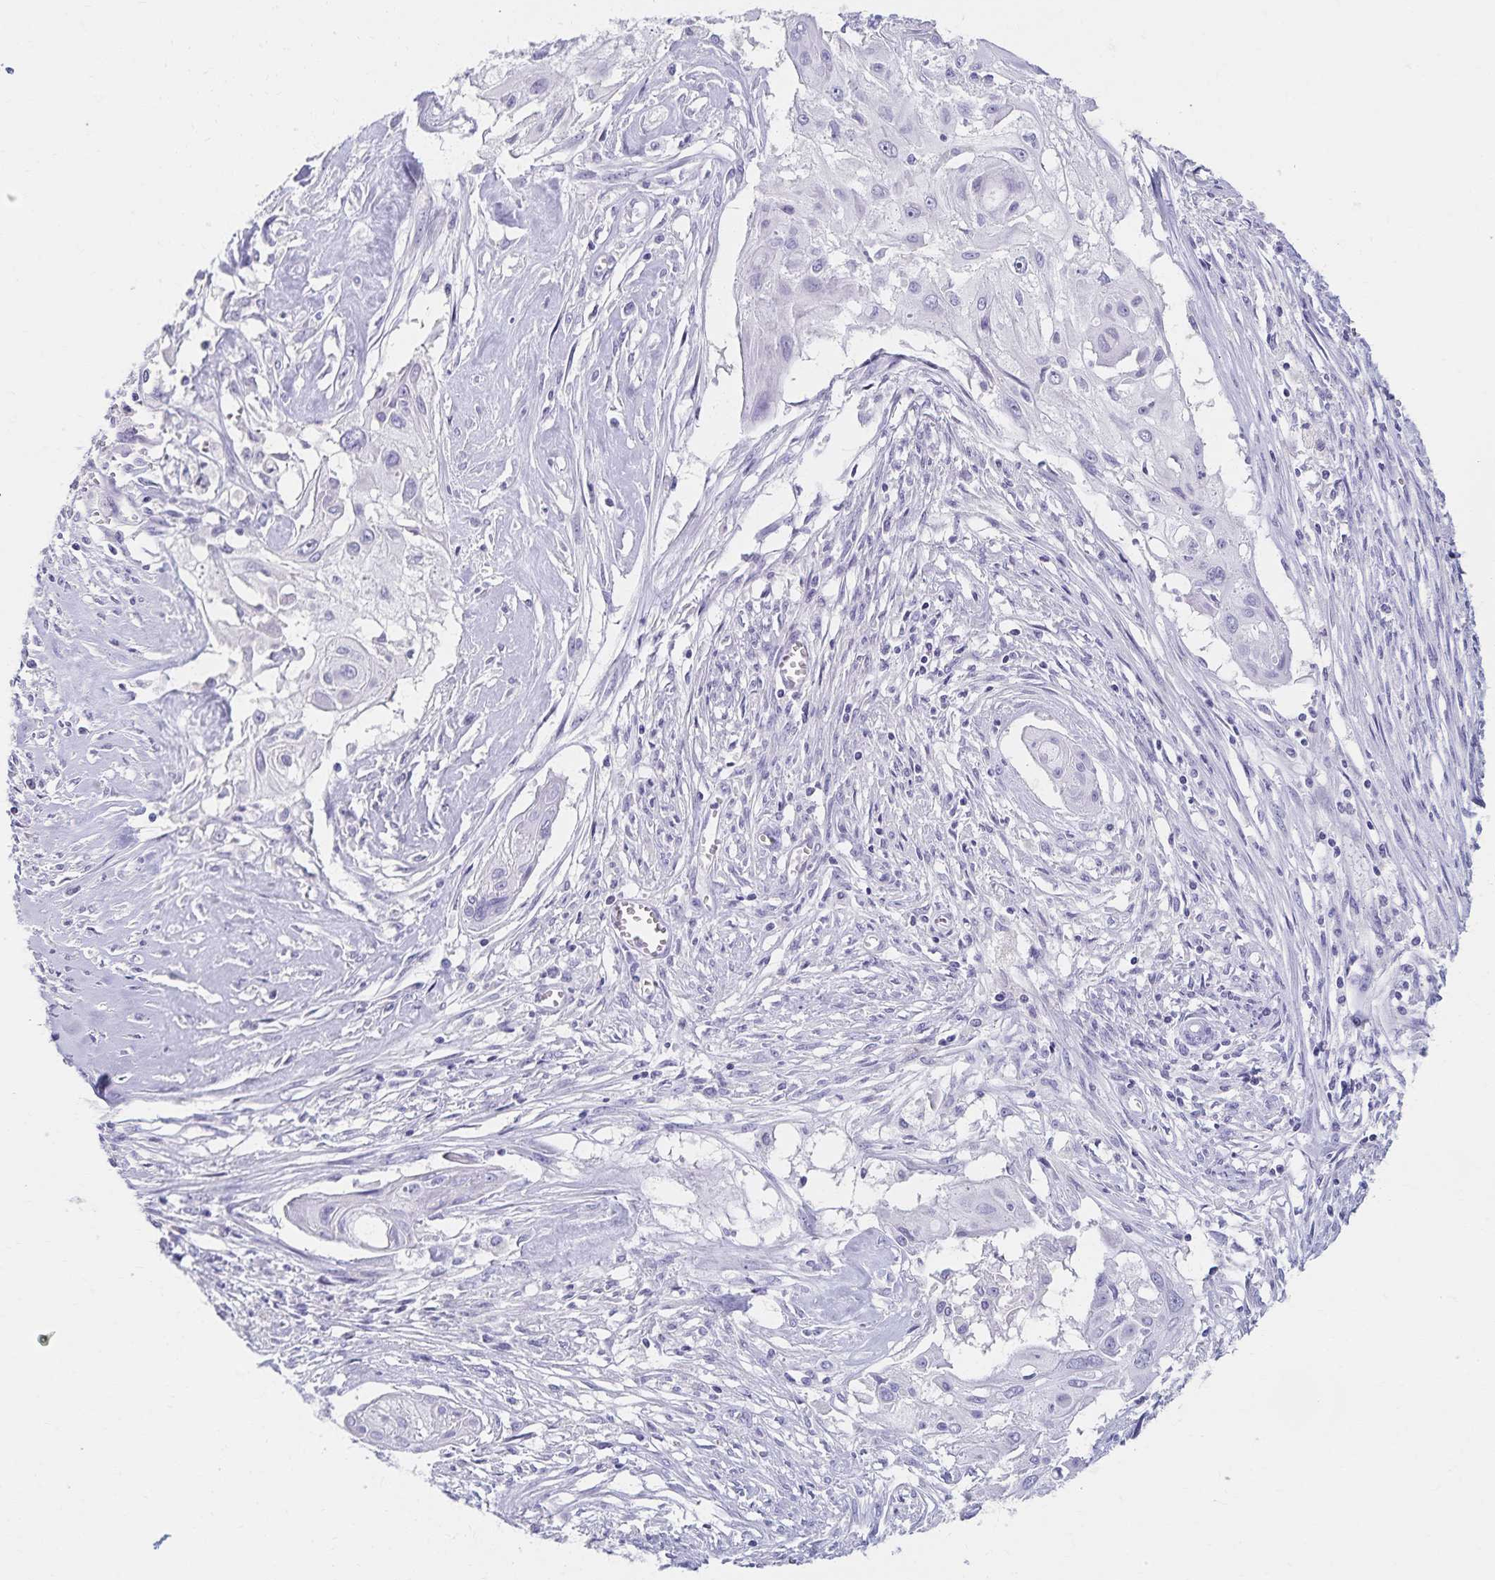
{"staining": {"intensity": "negative", "quantity": "none", "location": "none"}, "tissue": "cervical cancer", "cell_type": "Tumor cells", "image_type": "cancer", "snomed": [{"axis": "morphology", "description": "Squamous cell carcinoma, NOS"}, {"axis": "topography", "description": "Cervix"}], "caption": "There is no significant staining in tumor cells of cervical squamous cell carcinoma.", "gene": "C2orf50", "patient": {"sex": "female", "age": 49}}